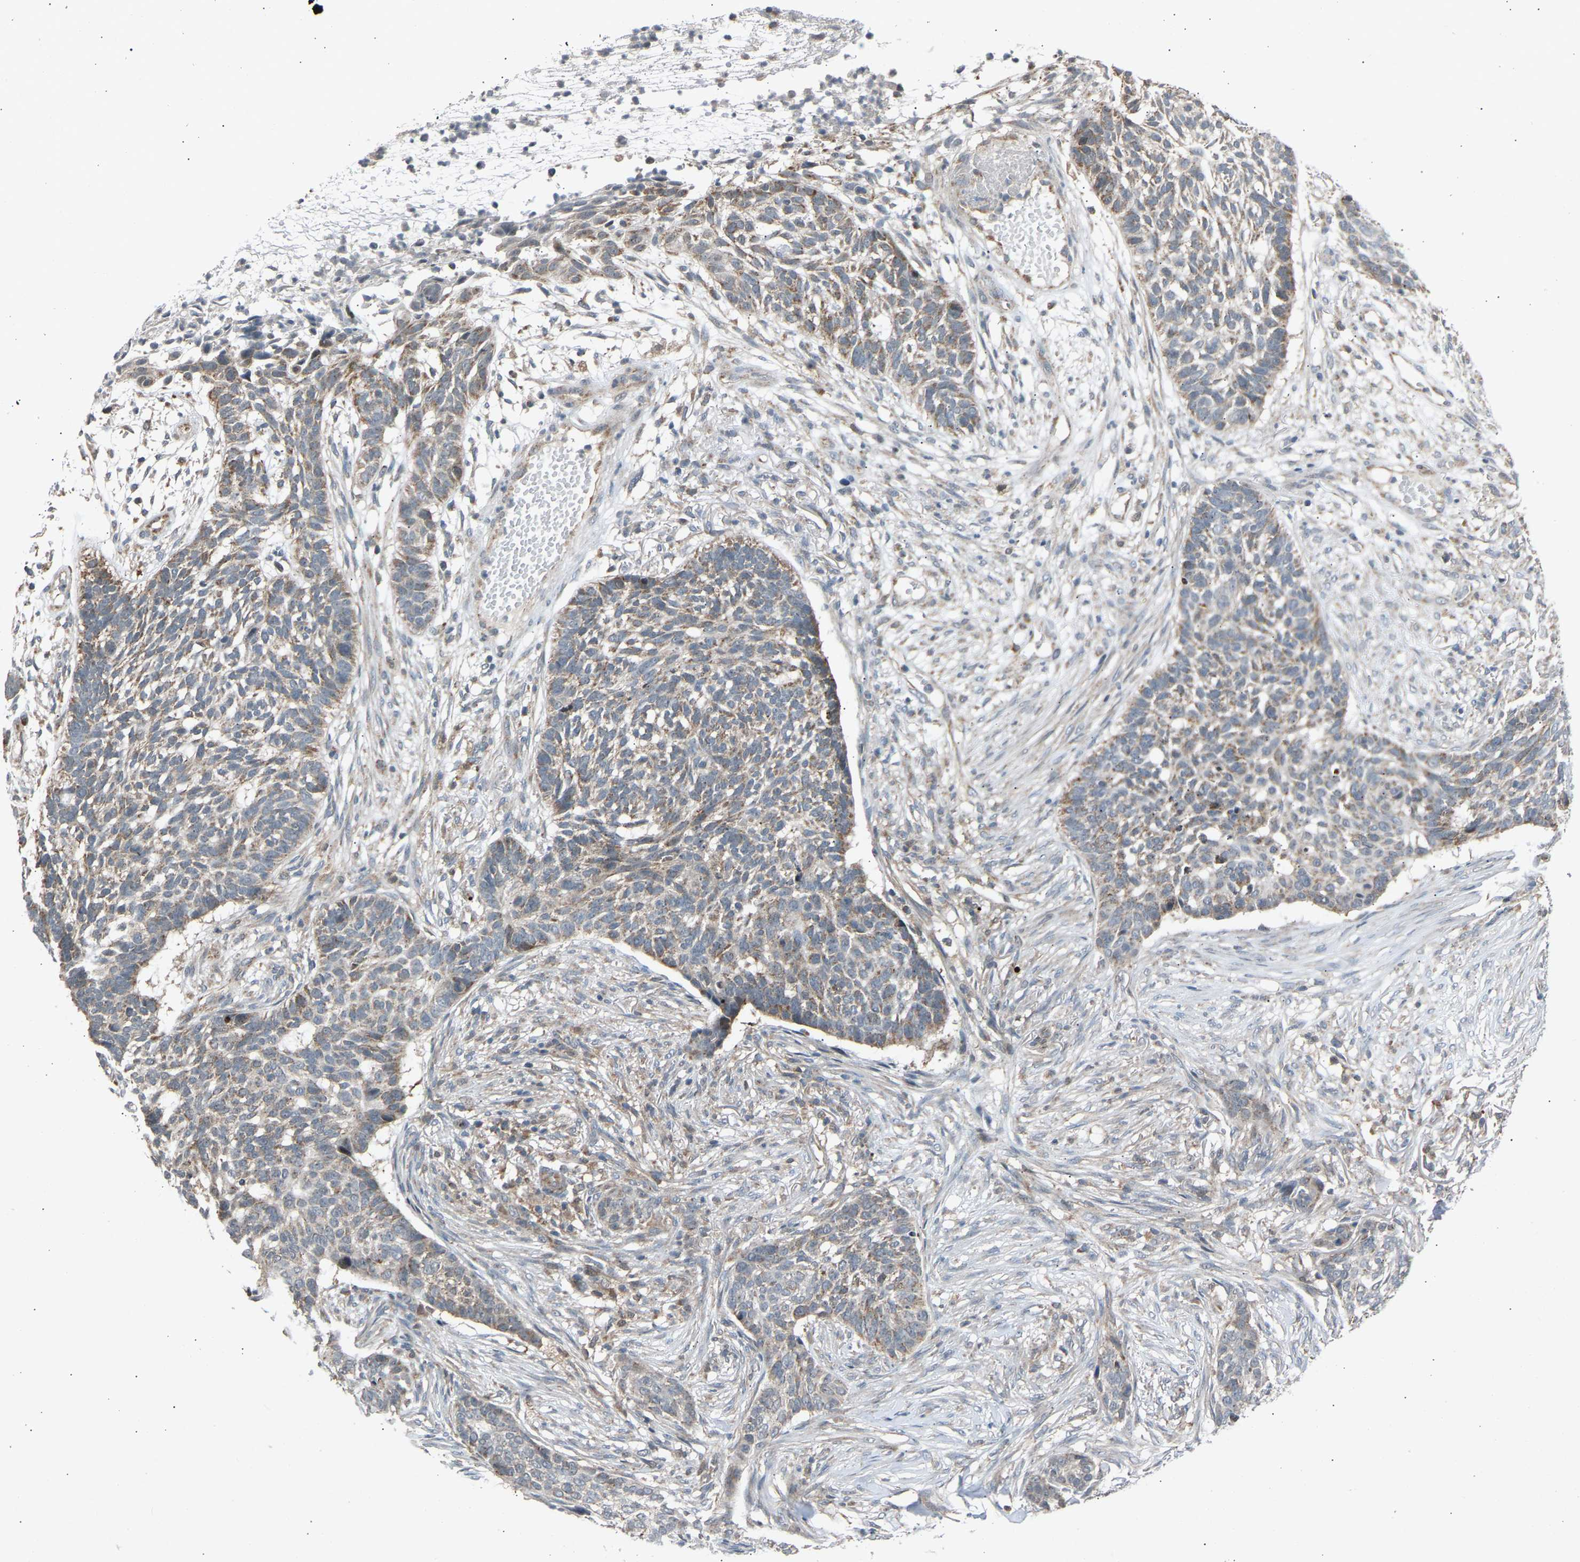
{"staining": {"intensity": "weak", "quantity": "<25%", "location": "cytoplasmic/membranous"}, "tissue": "skin cancer", "cell_type": "Tumor cells", "image_type": "cancer", "snomed": [{"axis": "morphology", "description": "Basal cell carcinoma"}, {"axis": "topography", "description": "Skin"}], "caption": "Protein analysis of skin basal cell carcinoma reveals no significant staining in tumor cells. (DAB immunohistochemistry (IHC) visualized using brightfield microscopy, high magnification).", "gene": "SLIRP", "patient": {"sex": "male", "age": 85}}